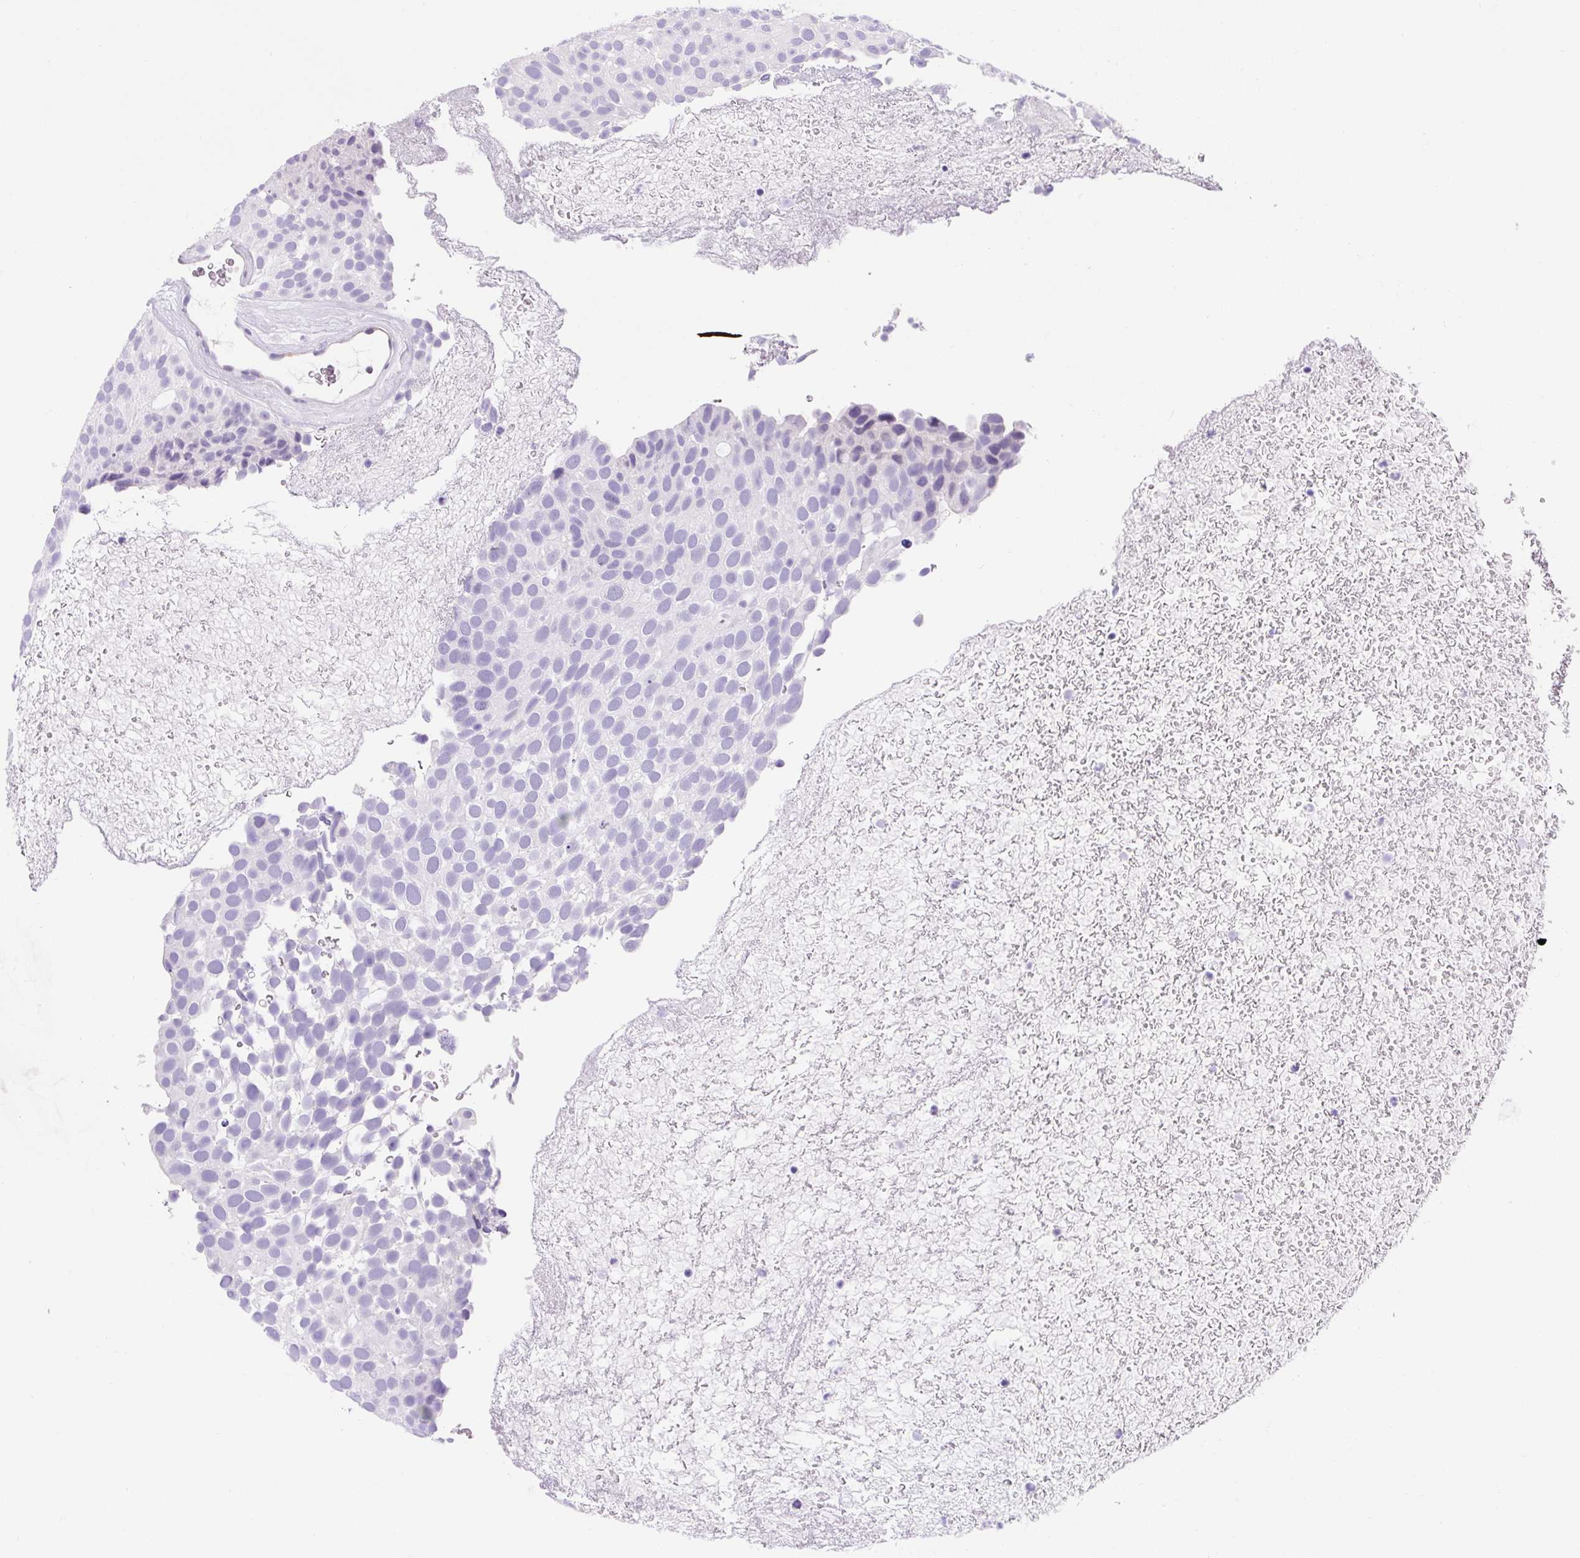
{"staining": {"intensity": "negative", "quantity": "none", "location": "none"}, "tissue": "urothelial cancer", "cell_type": "Tumor cells", "image_type": "cancer", "snomed": [{"axis": "morphology", "description": "Urothelial carcinoma, Low grade"}, {"axis": "topography", "description": "Urinary bladder"}], "caption": "Photomicrograph shows no protein staining in tumor cells of low-grade urothelial carcinoma tissue.", "gene": "ASB4", "patient": {"sex": "male", "age": 78}}